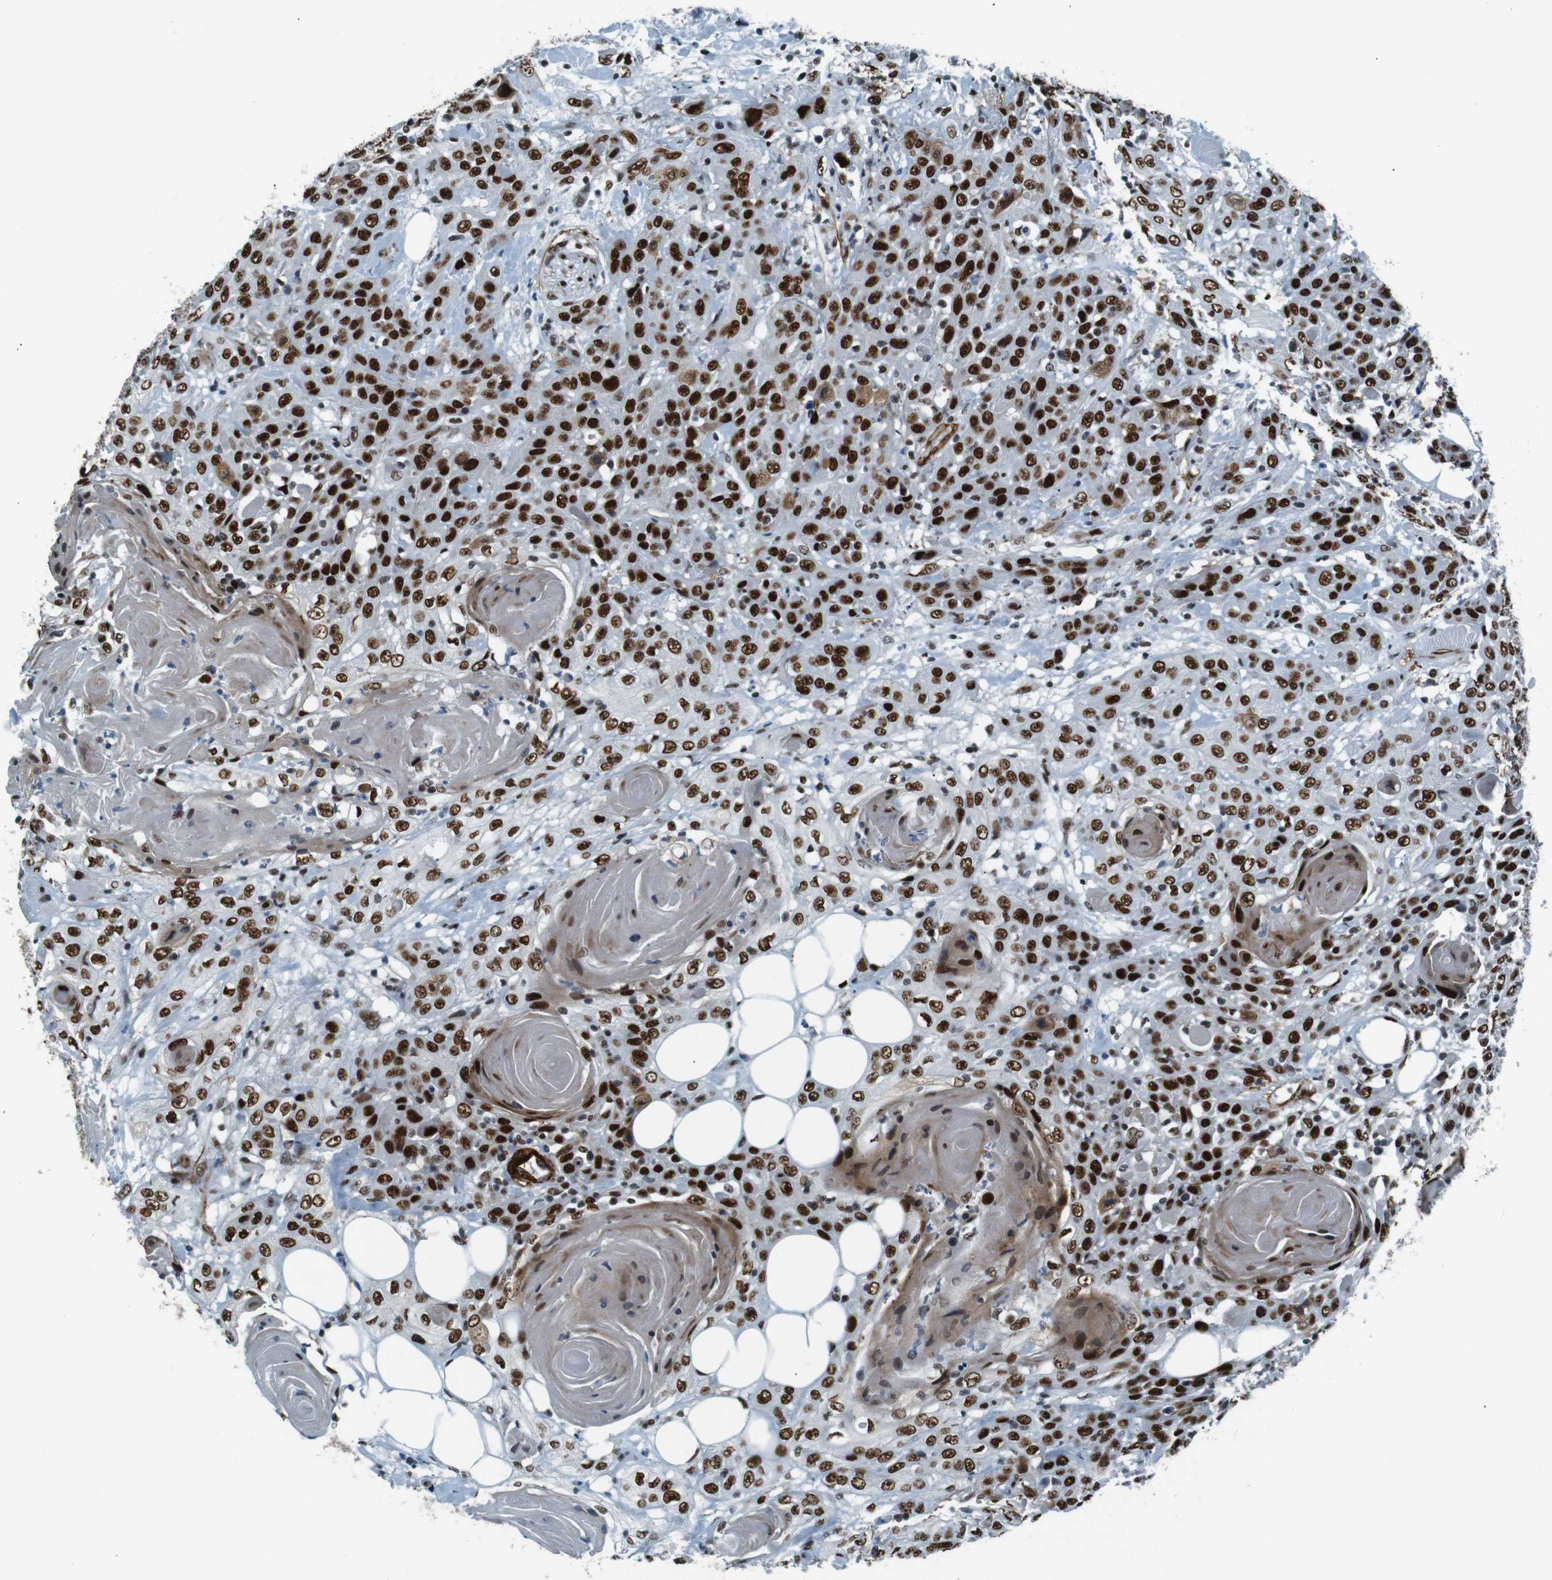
{"staining": {"intensity": "strong", "quantity": ">75%", "location": "nuclear"}, "tissue": "head and neck cancer", "cell_type": "Tumor cells", "image_type": "cancer", "snomed": [{"axis": "morphology", "description": "Squamous cell carcinoma, NOS"}, {"axis": "topography", "description": "Head-Neck"}], "caption": "Protein staining reveals strong nuclear positivity in about >75% of tumor cells in head and neck cancer (squamous cell carcinoma).", "gene": "HEXIM1", "patient": {"sex": "female", "age": 84}}